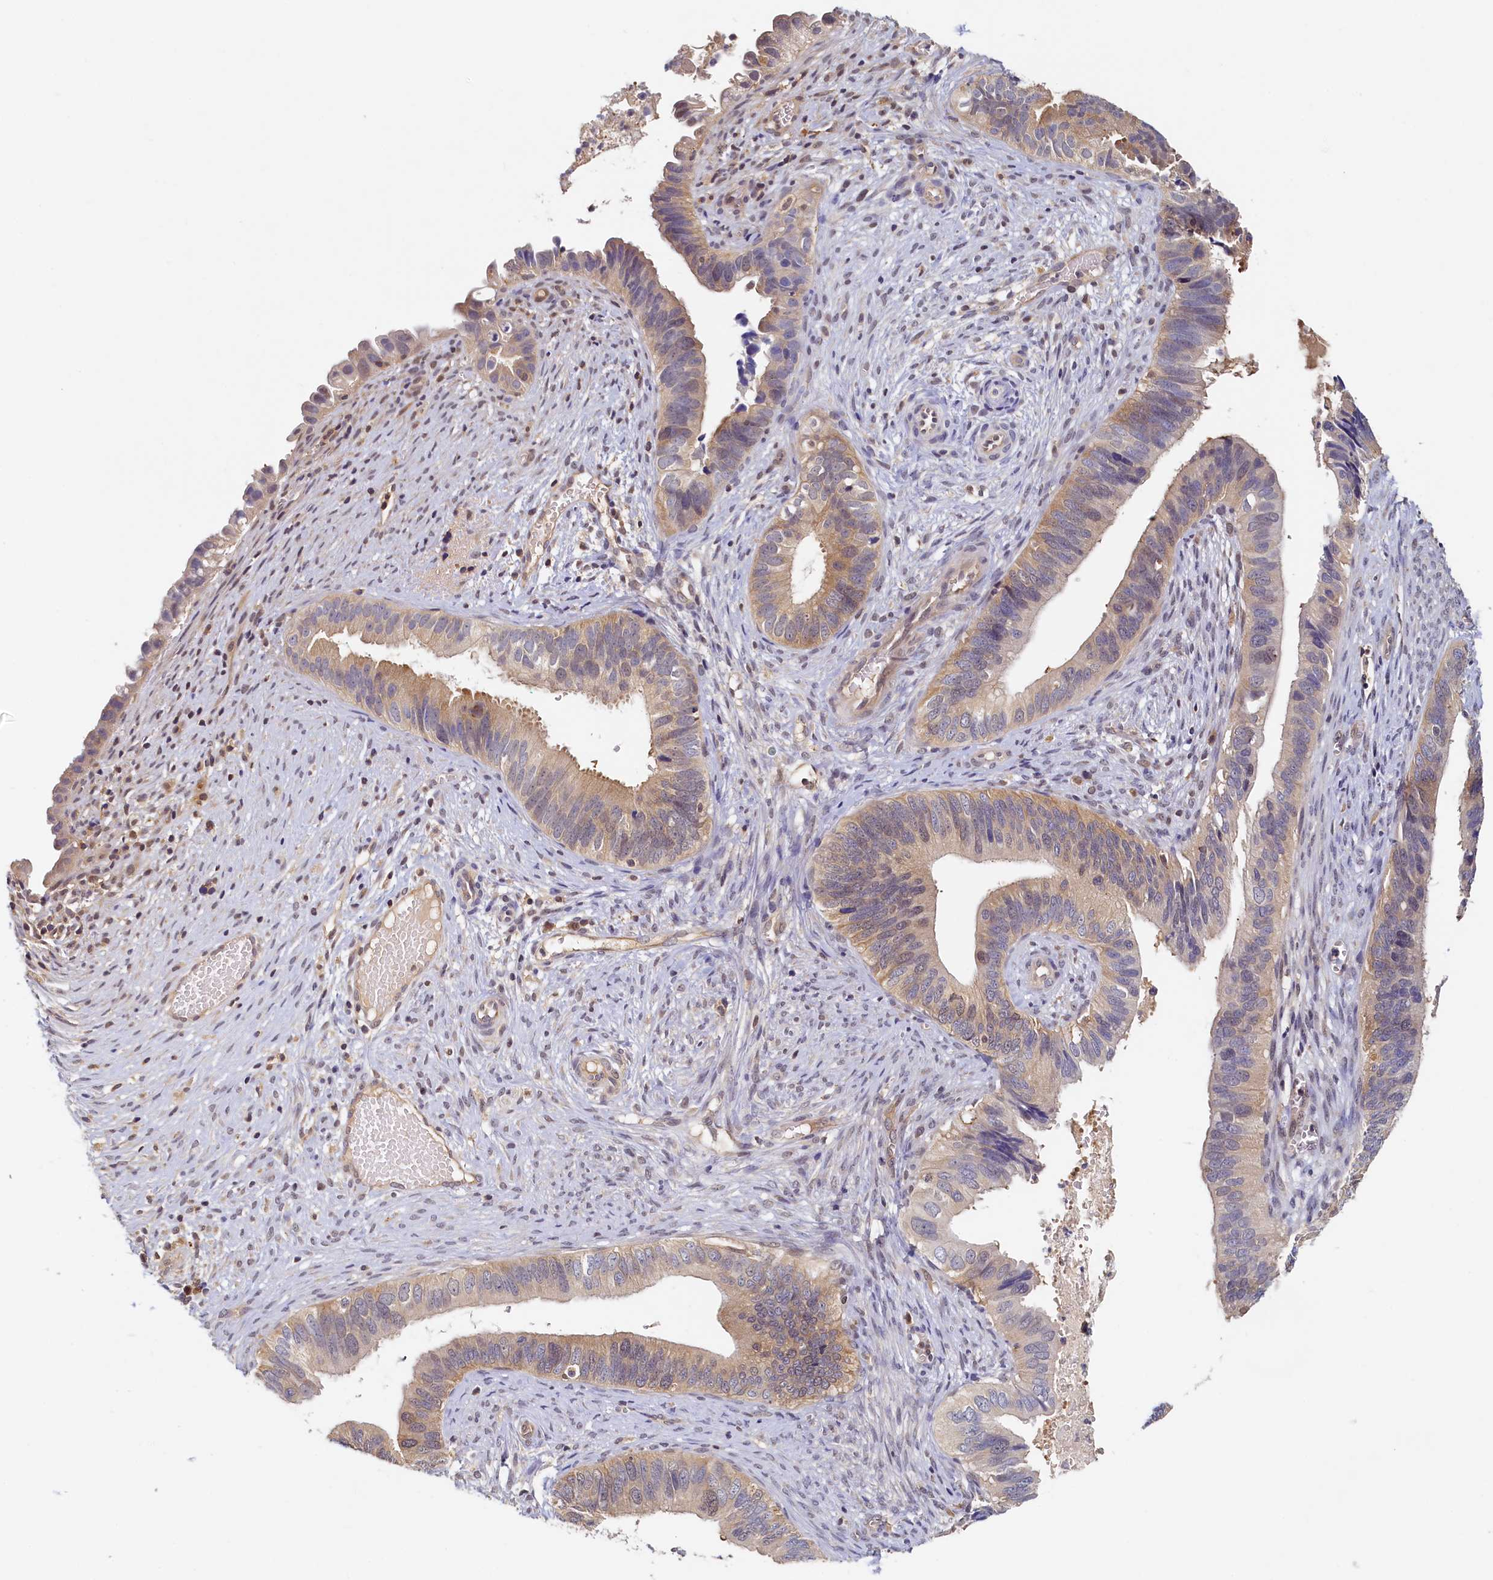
{"staining": {"intensity": "moderate", "quantity": ">75%", "location": "cytoplasmic/membranous"}, "tissue": "cervical cancer", "cell_type": "Tumor cells", "image_type": "cancer", "snomed": [{"axis": "morphology", "description": "Adenocarcinoma, NOS"}, {"axis": "topography", "description": "Cervix"}], "caption": "Cervical cancer stained for a protein exhibits moderate cytoplasmic/membranous positivity in tumor cells.", "gene": "PAAF1", "patient": {"sex": "female", "age": 42}}